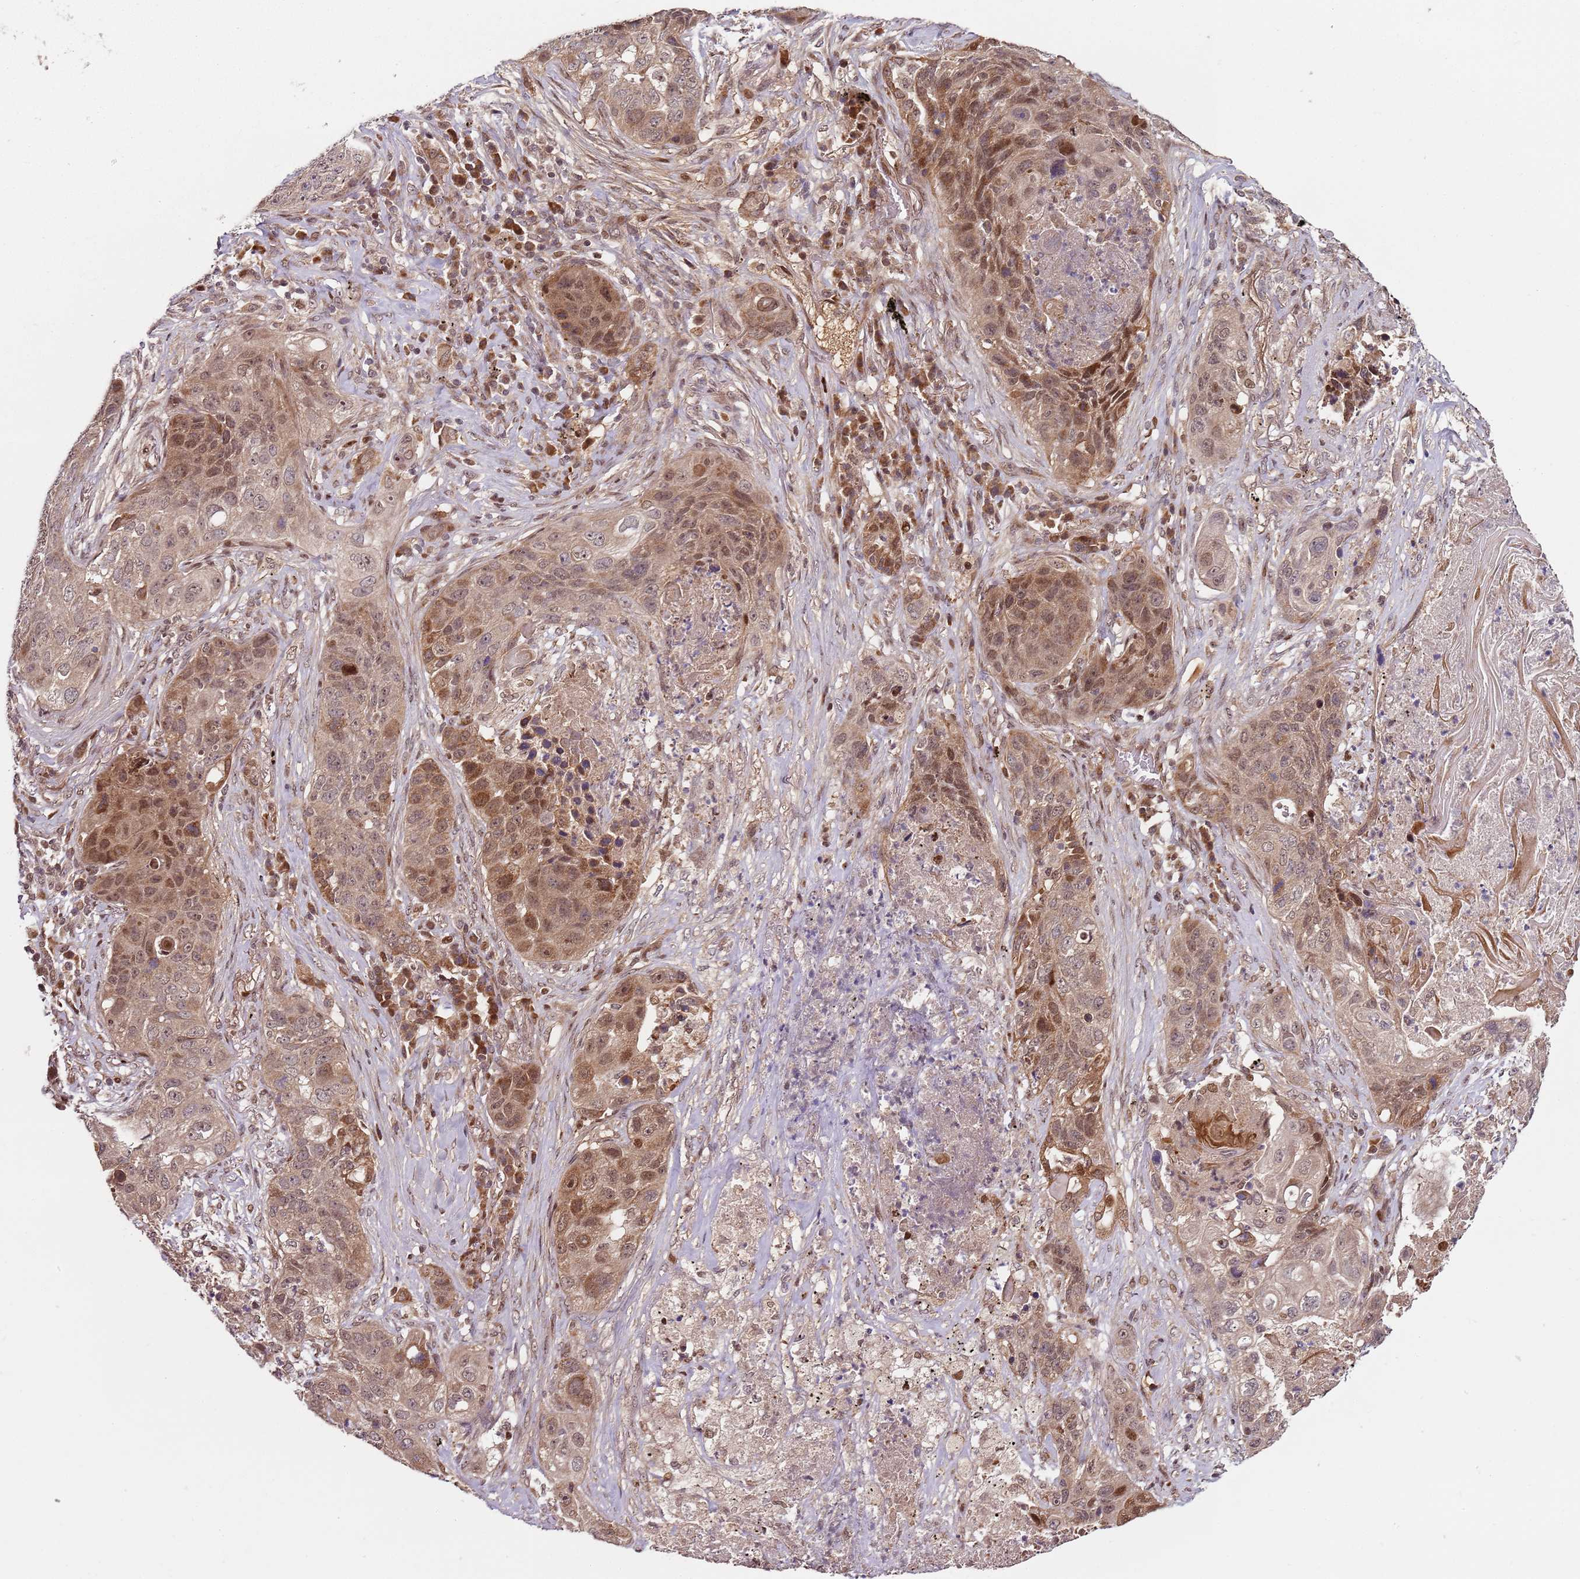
{"staining": {"intensity": "moderate", "quantity": "25%-75%", "location": "nuclear"}, "tissue": "lung cancer", "cell_type": "Tumor cells", "image_type": "cancer", "snomed": [{"axis": "morphology", "description": "Squamous cell carcinoma, NOS"}, {"axis": "topography", "description": "Lung"}], "caption": "Approximately 25%-75% of tumor cells in lung squamous cell carcinoma reveal moderate nuclear protein expression as visualized by brown immunohistochemical staining.", "gene": "EDC3", "patient": {"sex": "female", "age": 63}}